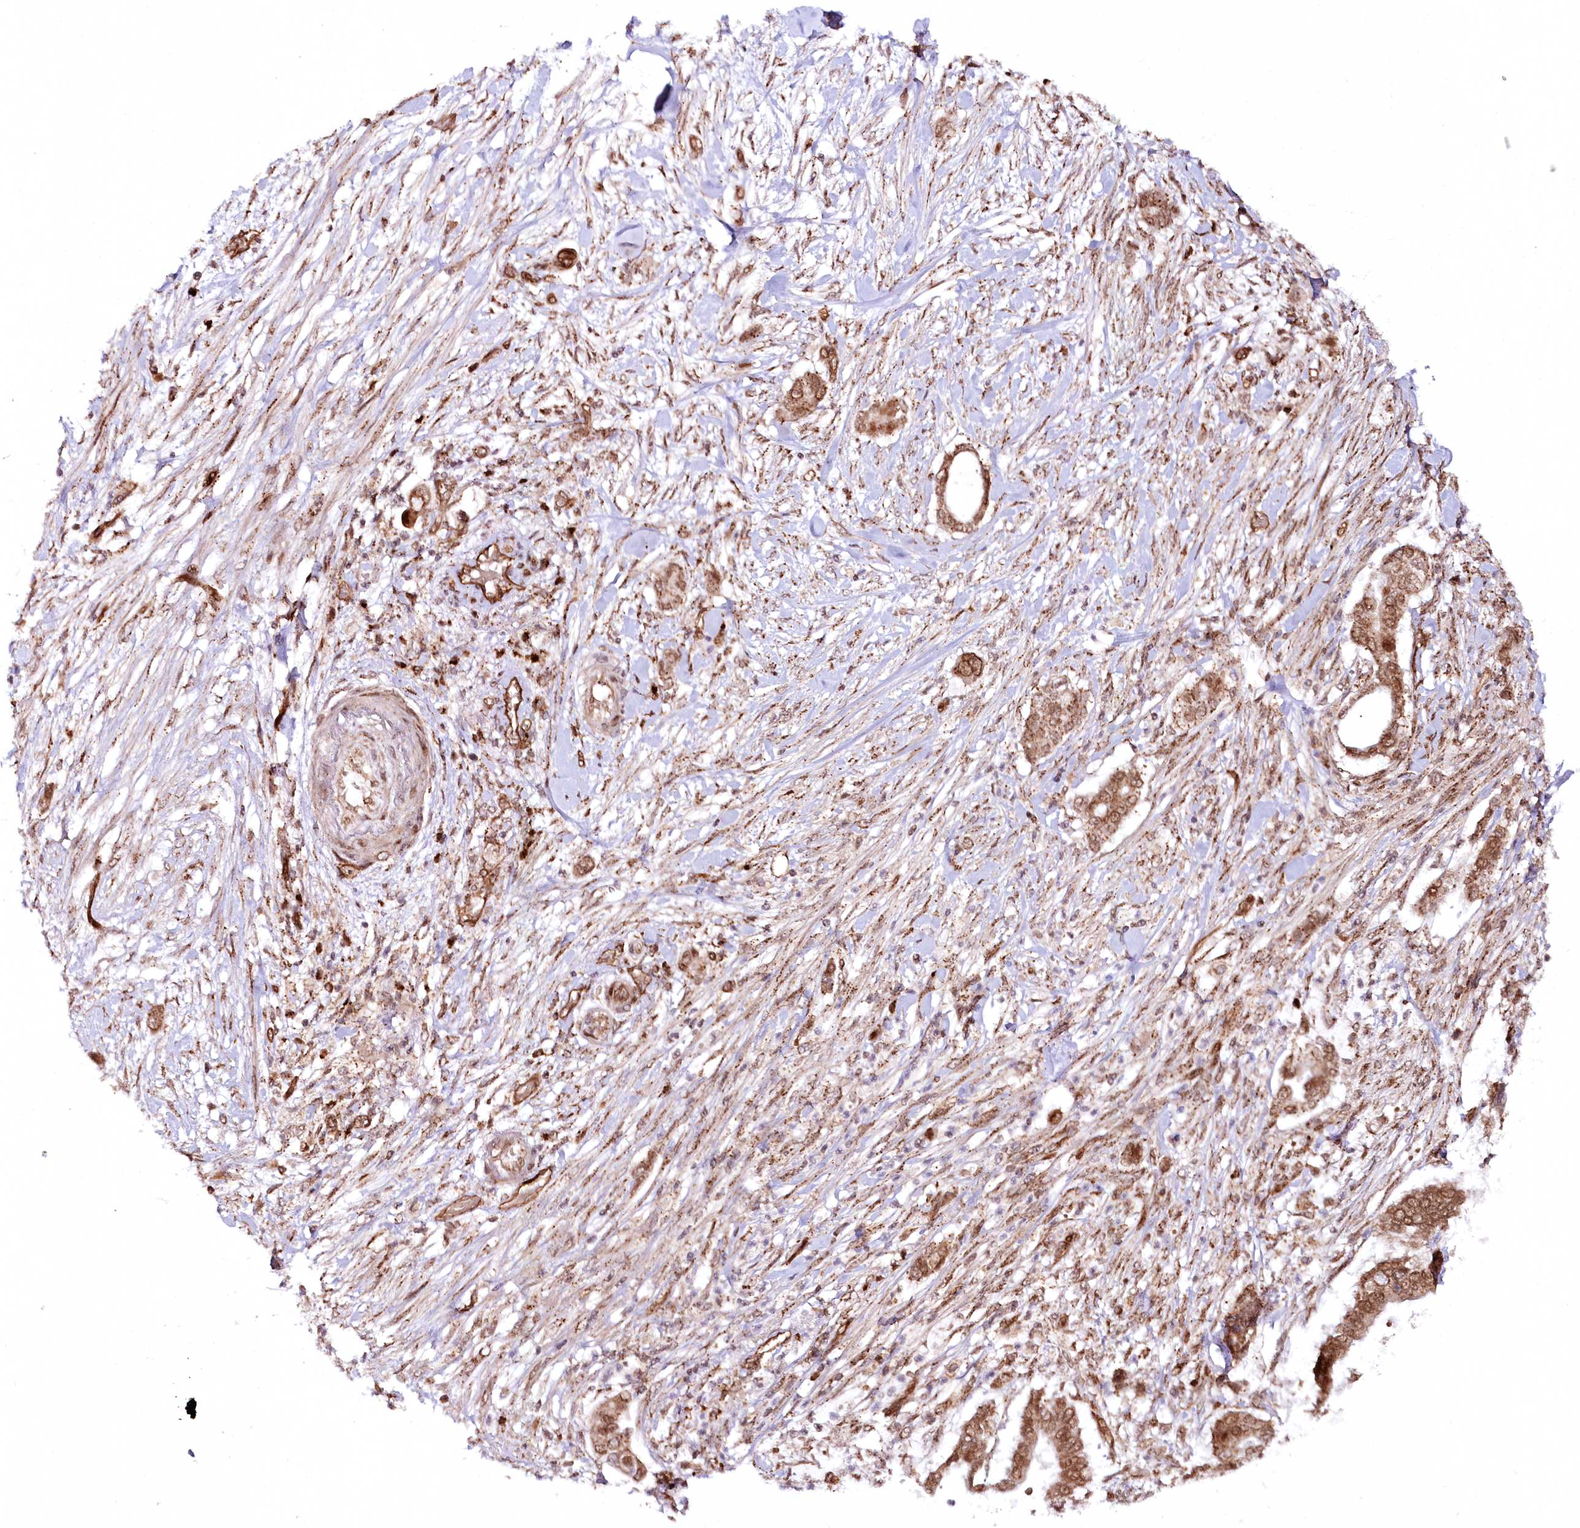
{"staining": {"intensity": "moderate", "quantity": ">75%", "location": "cytoplasmic/membranous,nuclear"}, "tissue": "pancreatic cancer", "cell_type": "Tumor cells", "image_type": "cancer", "snomed": [{"axis": "morphology", "description": "Adenocarcinoma, NOS"}, {"axis": "topography", "description": "Pancreas"}], "caption": "Immunohistochemical staining of pancreatic cancer demonstrates medium levels of moderate cytoplasmic/membranous and nuclear staining in about >75% of tumor cells. Immunohistochemistry stains the protein in brown and the nuclei are stained blue.", "gene": "COPG1", "patient": {"sex": "male", "age": 68}}